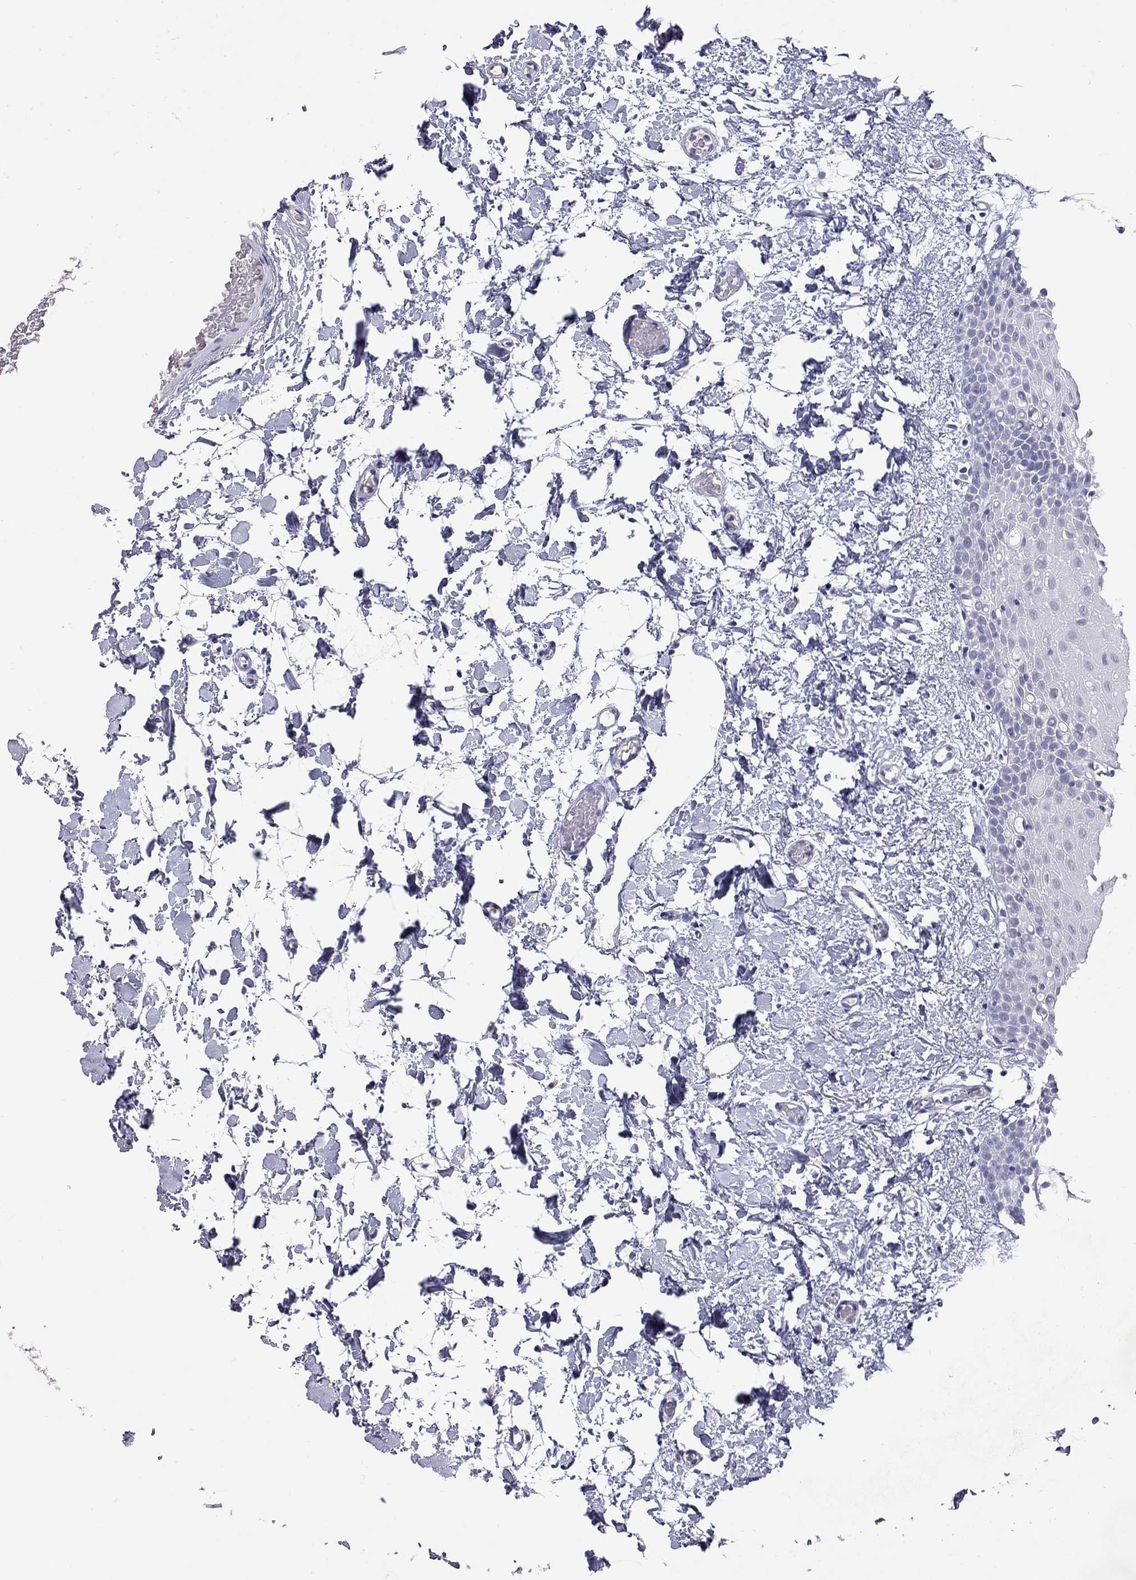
{"staining": {"intensity": "negative", "quantity": "none", "location": "none"}, "tissue": "oral mucosa", "cell_type": "Squamous epithelial cells", "image_type": "normal", "snomed": [{"axis": "morphology", "description": "Normal tissue, NOS"}, {"axis": "topography", "description": "Oral tissue"}], "caption": "Human oral mucosa stained for a protein using immunohistochemistry displays no expression in squamous epithelial cells.", "gene": "JHY", "patient": {"sex": "male", "age": 81}}